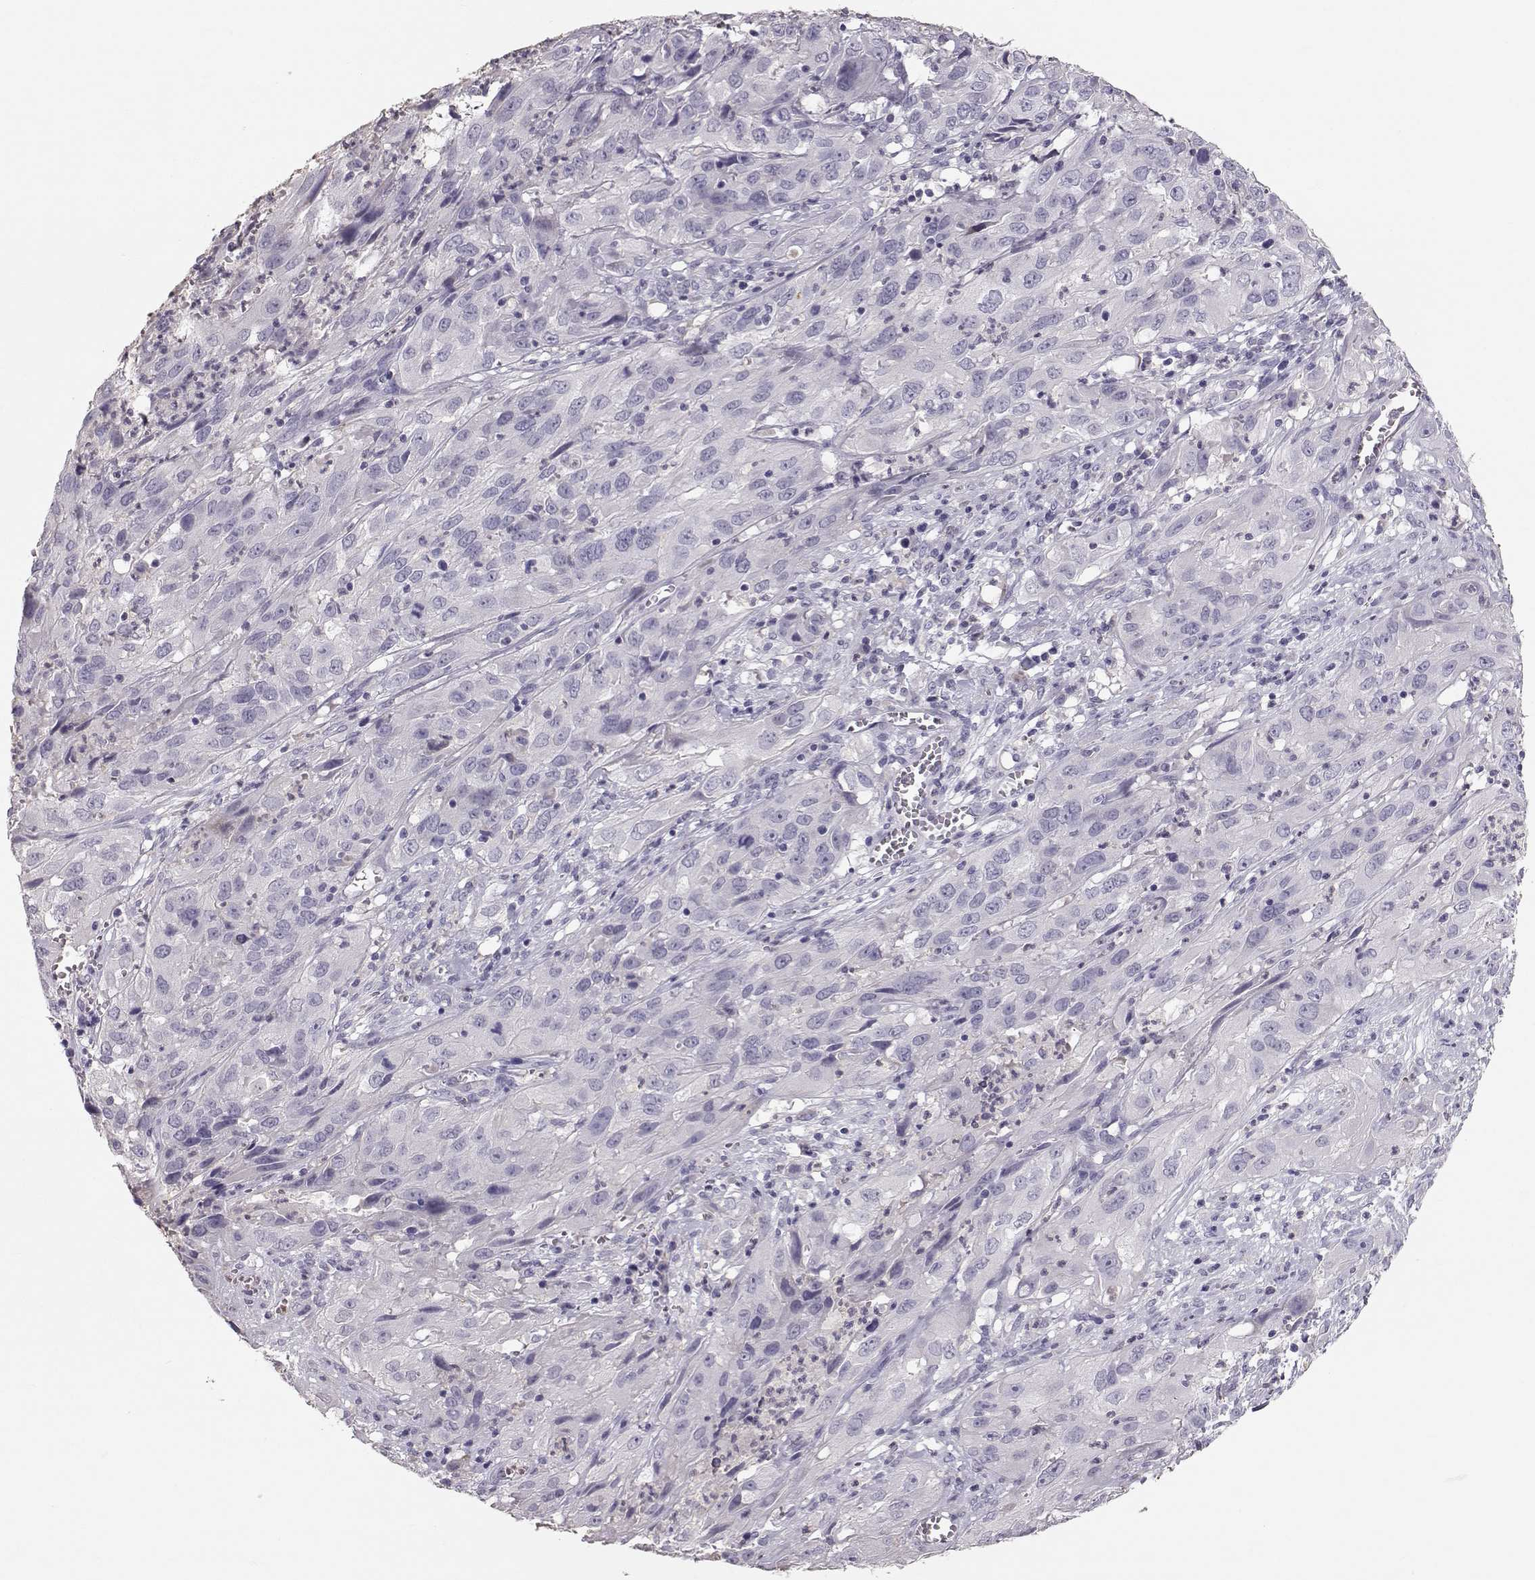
{"staining": {"intensity": "negative", "quantity": "none", "location": "none"}, "tissue": "cervical cancer", "cell_type": "Tumor cells", "image_type": "cancer", "snomed": [{"axis": "morphology", "description": "Squamous cell carcinoma, NOS"}, {"axis": "topography", "description": "Cervix"}], "caption": "The histopathology image reveals no significant staining in tumor cells of cervical squamous cell carcinoma. The staining is performed using DAB brown chromogen with nuclei counter-stained in using hematoxylin.", "gene": "POU1F1", "patient": {"sex": "female", "age": 32}}